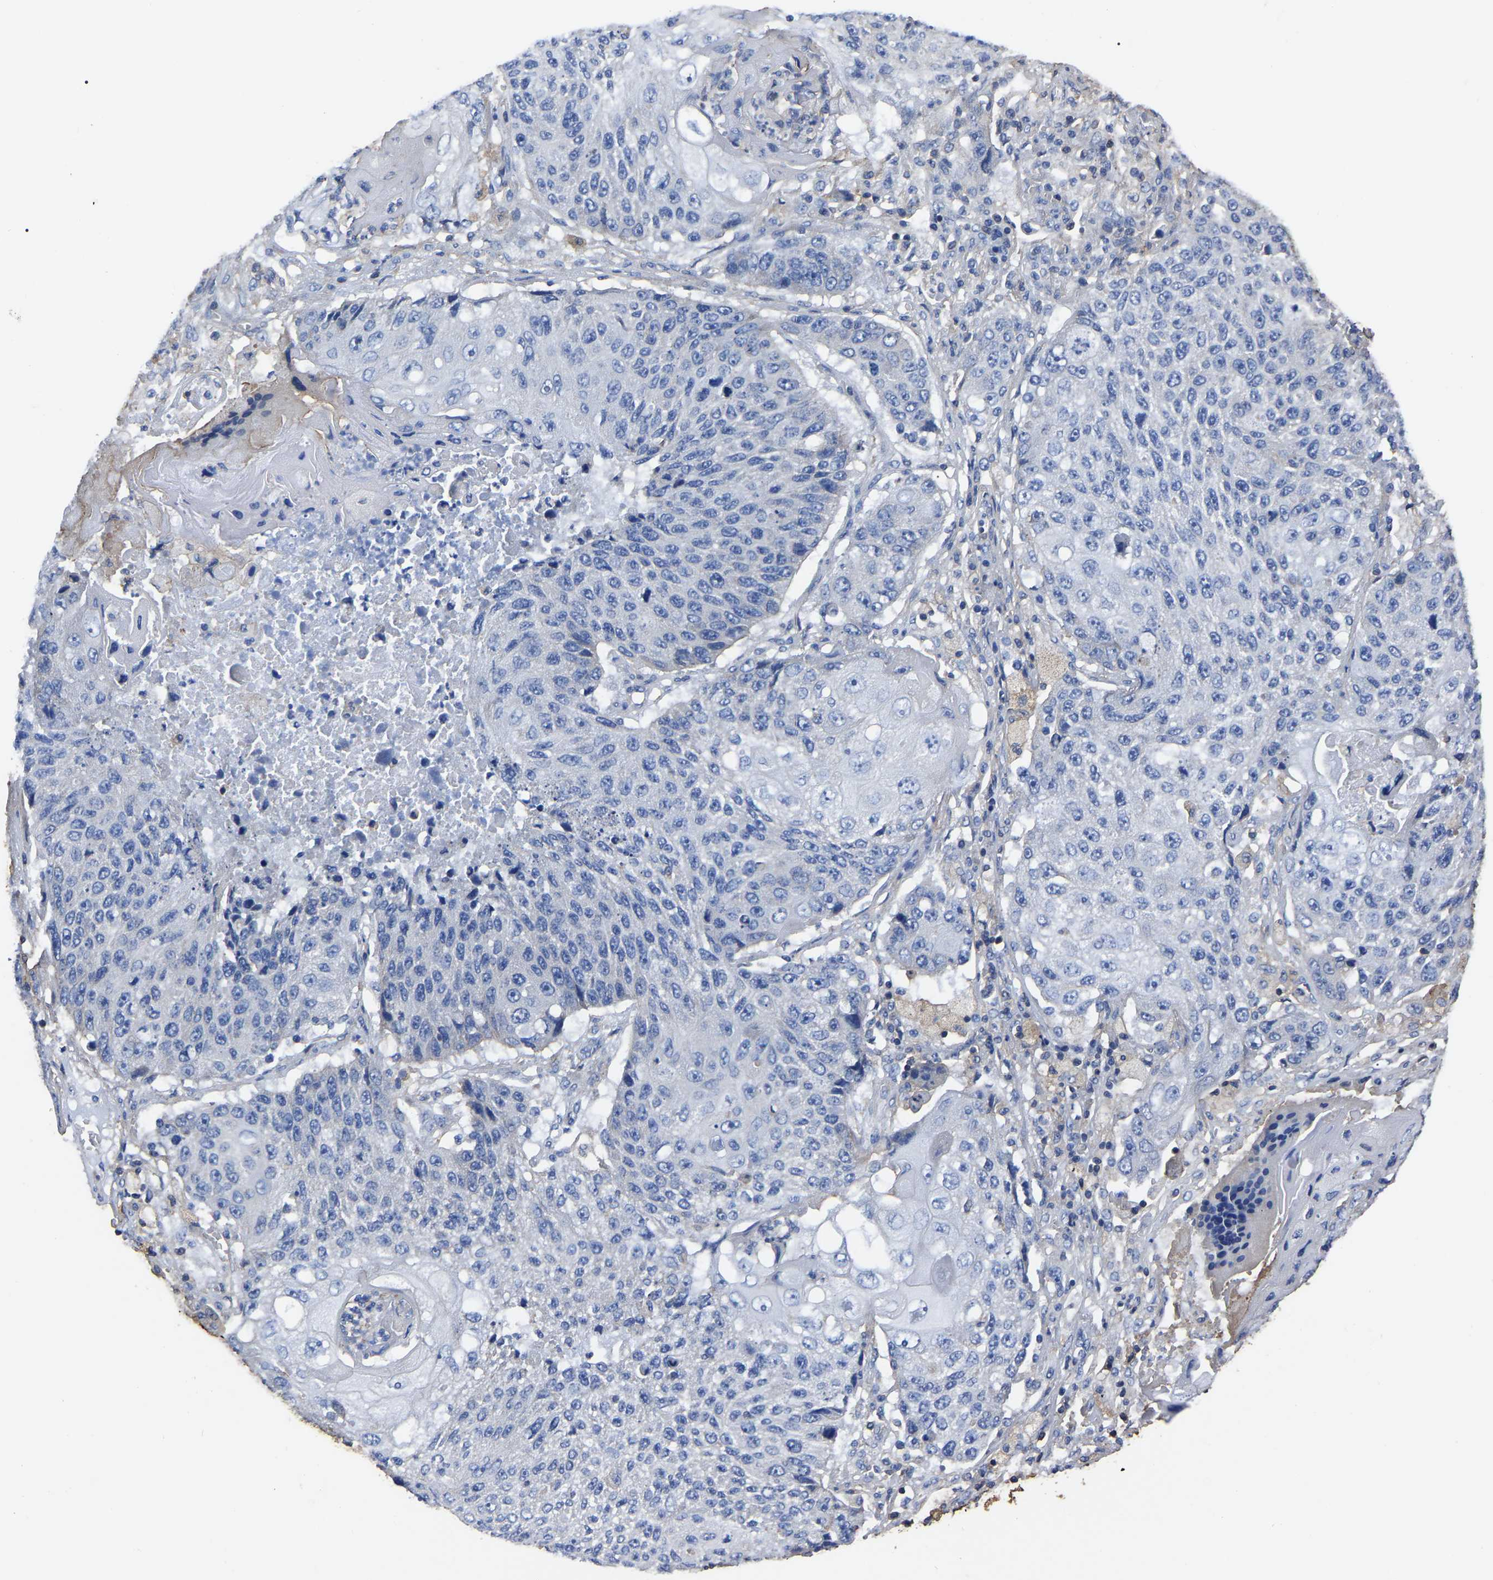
{"staining": {"intensity": "negative", "quantity": "none", "location": "none"}, "tissue": "lung cancer", "cell_type": "Tumor cells", "image_type": "cancer", "snomed": [{"axis": "morphology", "description": "Squamous cell carcinoma, NOS"}, {"axis": "topography", "description": "Lung"}], "caption": "Immunohistochemistry (IHC) photomicrograph of human lung cancer stained for a protein (brown), which exhibits no expression in tumor cells.", "gene": "ARMT1", "patient": {"sex": "male", "age": 61}}